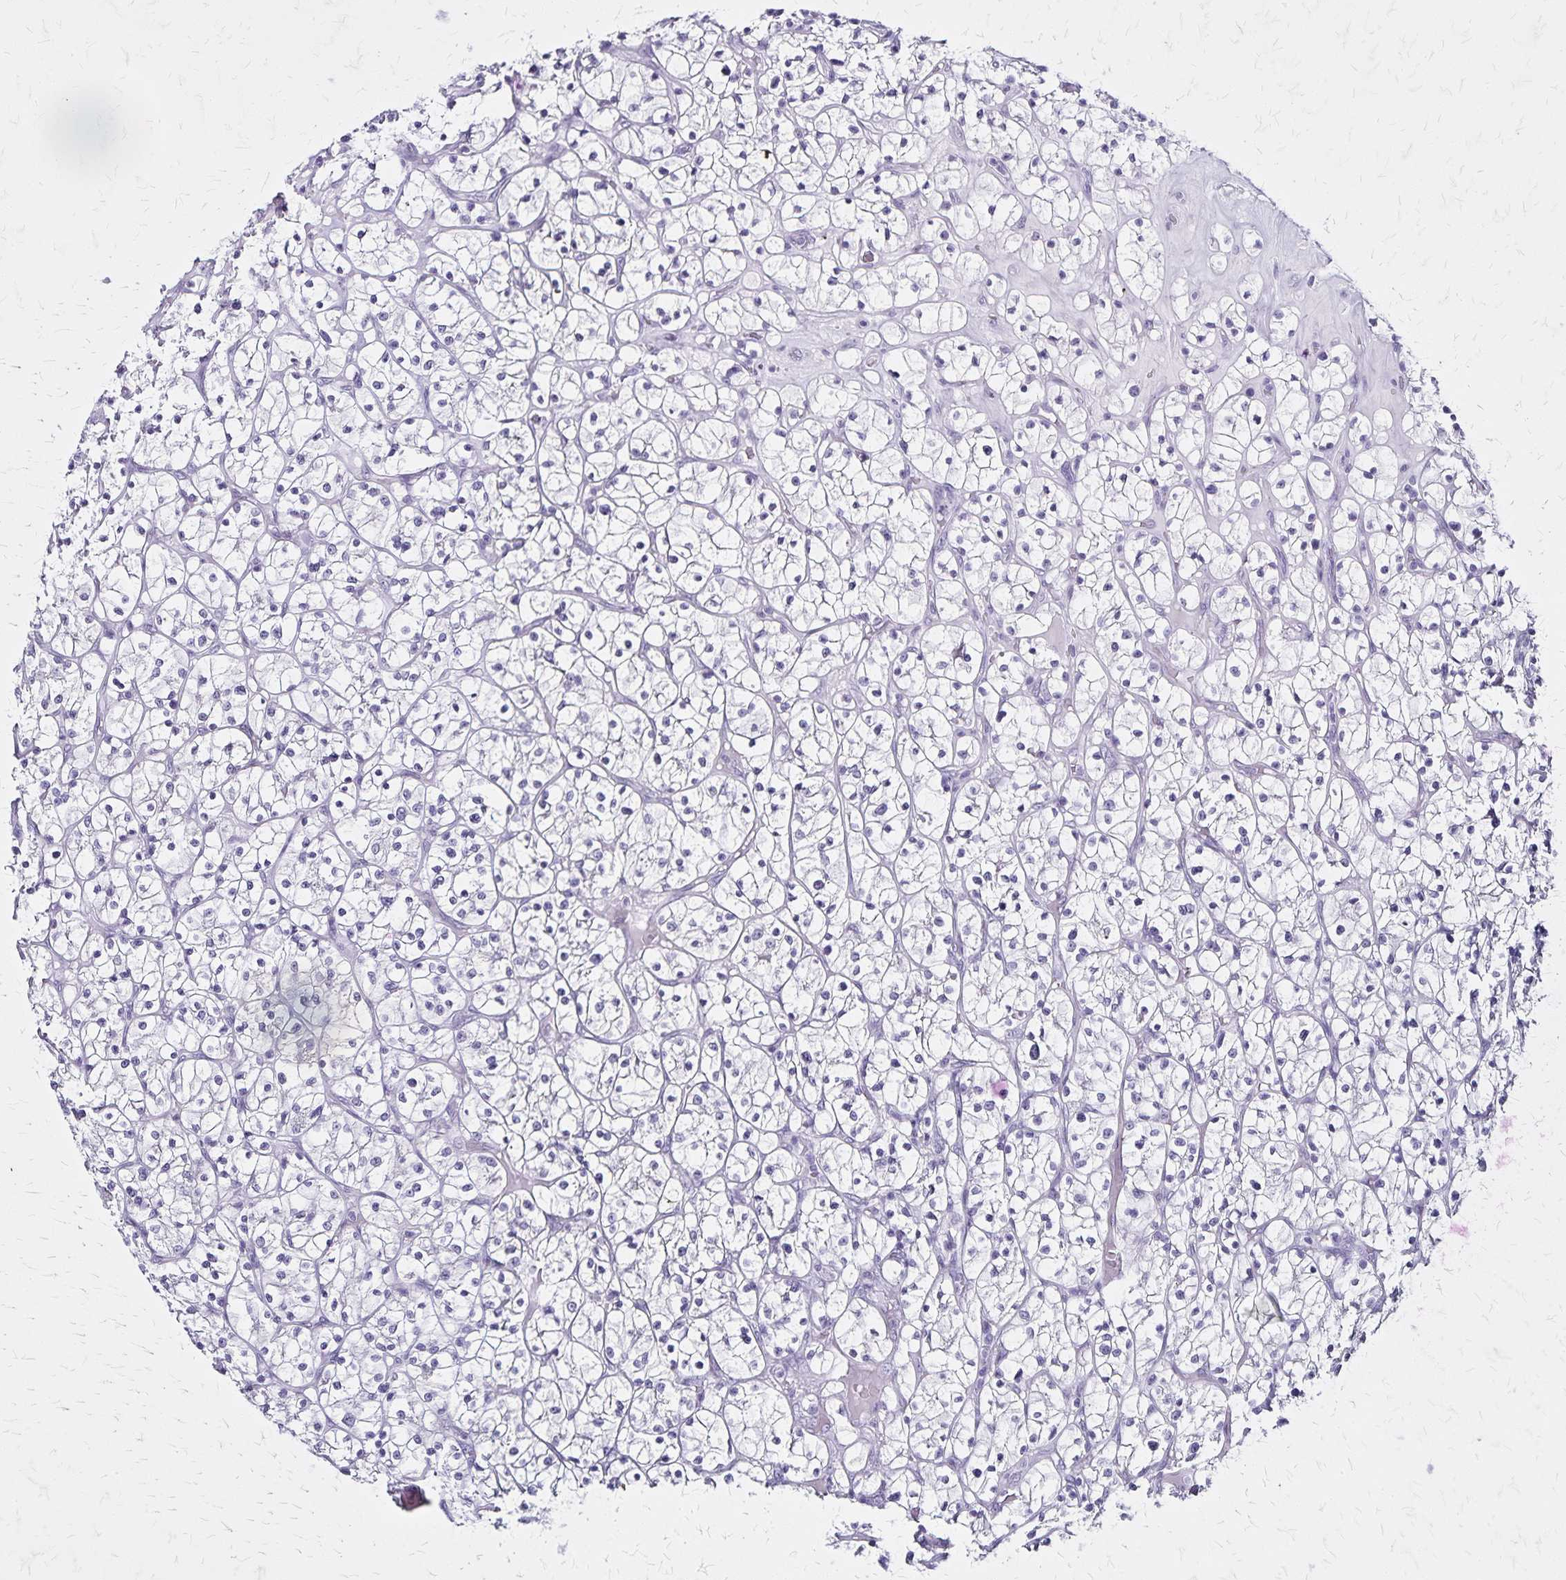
{"staining": {"intensity": "negative", "quantity": "none", "location": "none"}, "tissue": "renal cancer", "cell_type": "Tumor cells", "image_type": "cancer", "snomed": [{"axis": "morphology", "description": "Adenocarcinoma, NOS"}, {"axis": "topography", "description": "Kidney"}], "caption": "IHC histopathology image of adenocarcinoma (renal) stained for a protein (brown), which shows no expression in tumor cells.", "gene": "KRT2", "patient": {"sex": "female", "age": 64}}